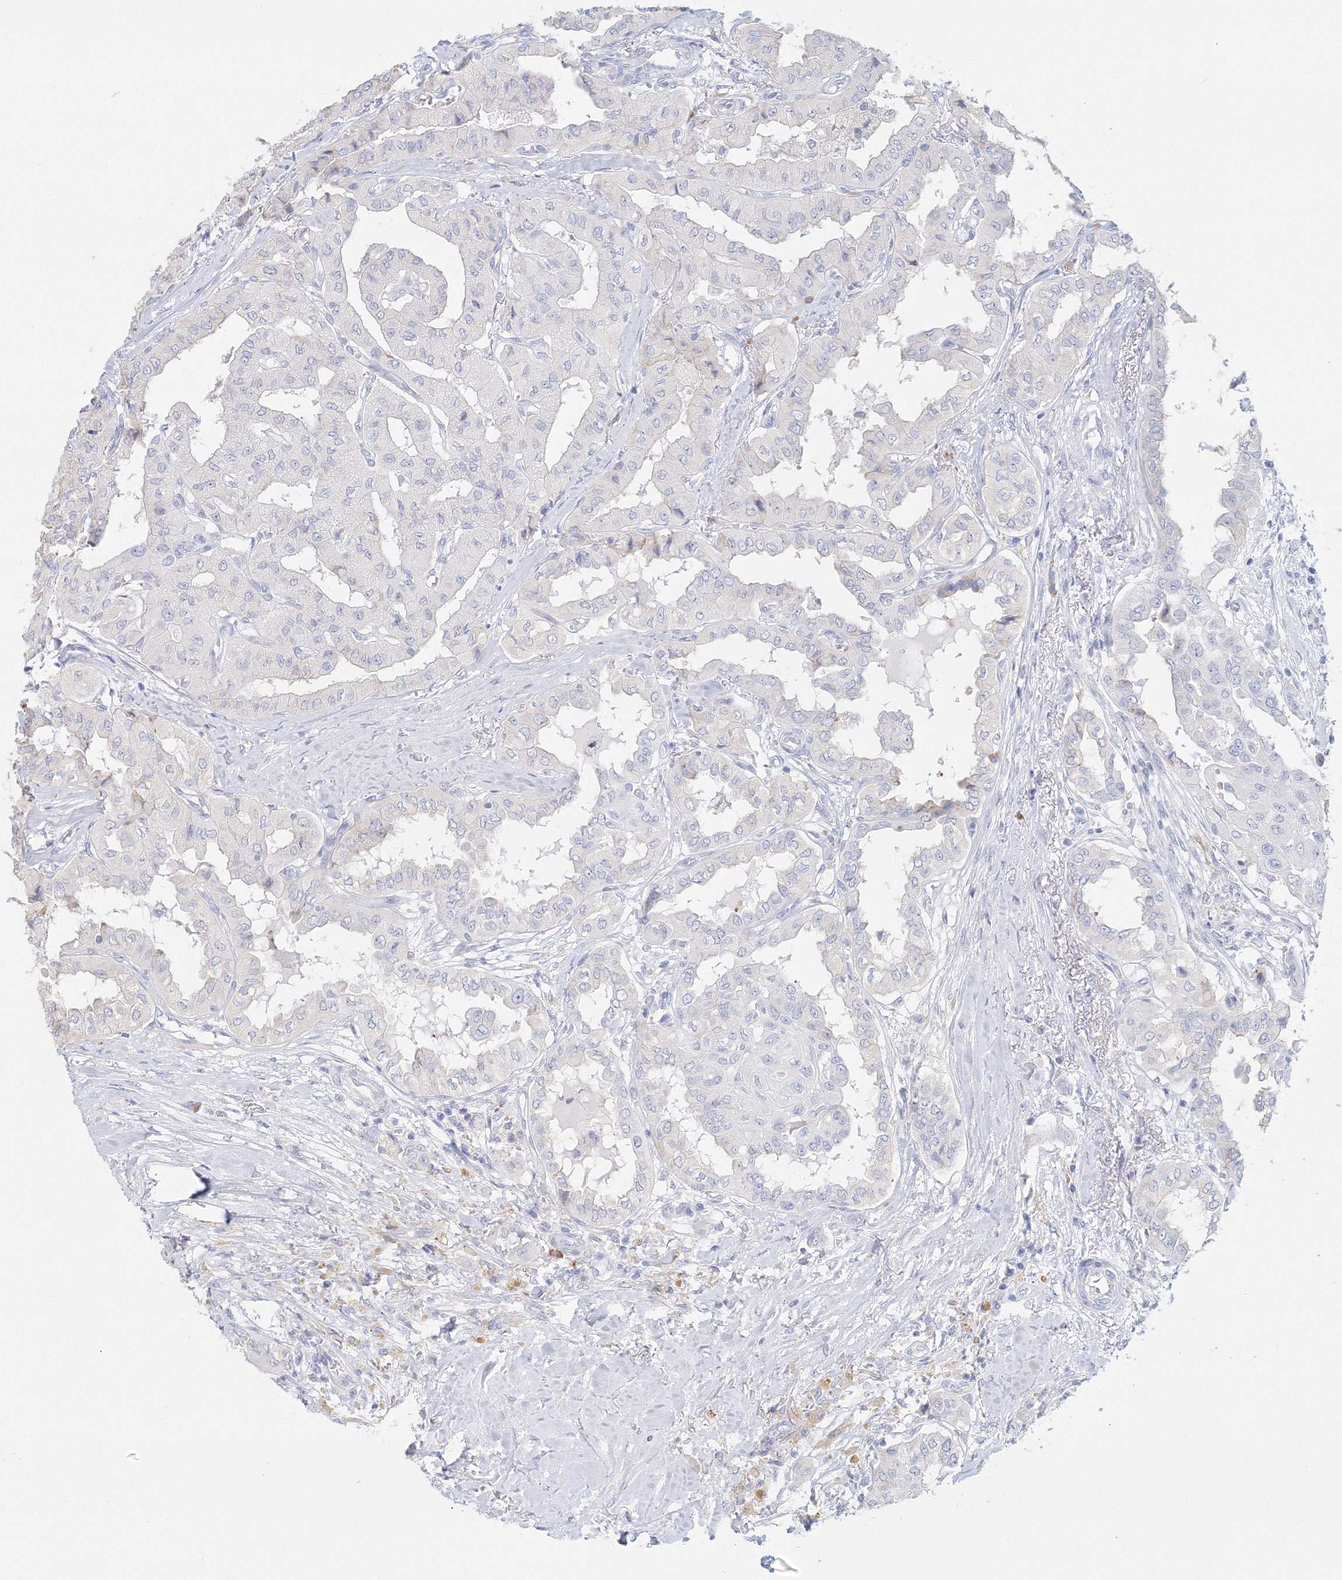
{"staining": {"intensity": "negative", "quantity": "none", "location": "none"}, "tissue": "thyroid cancer", "cell_type": "Tumor cells", "image_type": "cancer", "snomed": [{"axis": "morphology", "description": "Papillary adenocarcinoma, NOS"}, {"axis": "topography", "description": "Thyroid gland"}], "caption": "Tumor cells are negative for brown protein staining in papillary adenocarcinoma (thyroid). (Stains: DAB IHC with hematoxylin counter stain, Microscopy: brightfield microscopy at high magnification).", "gene": "VSIG1", "patient": {"sex": "female", "age": 59}}